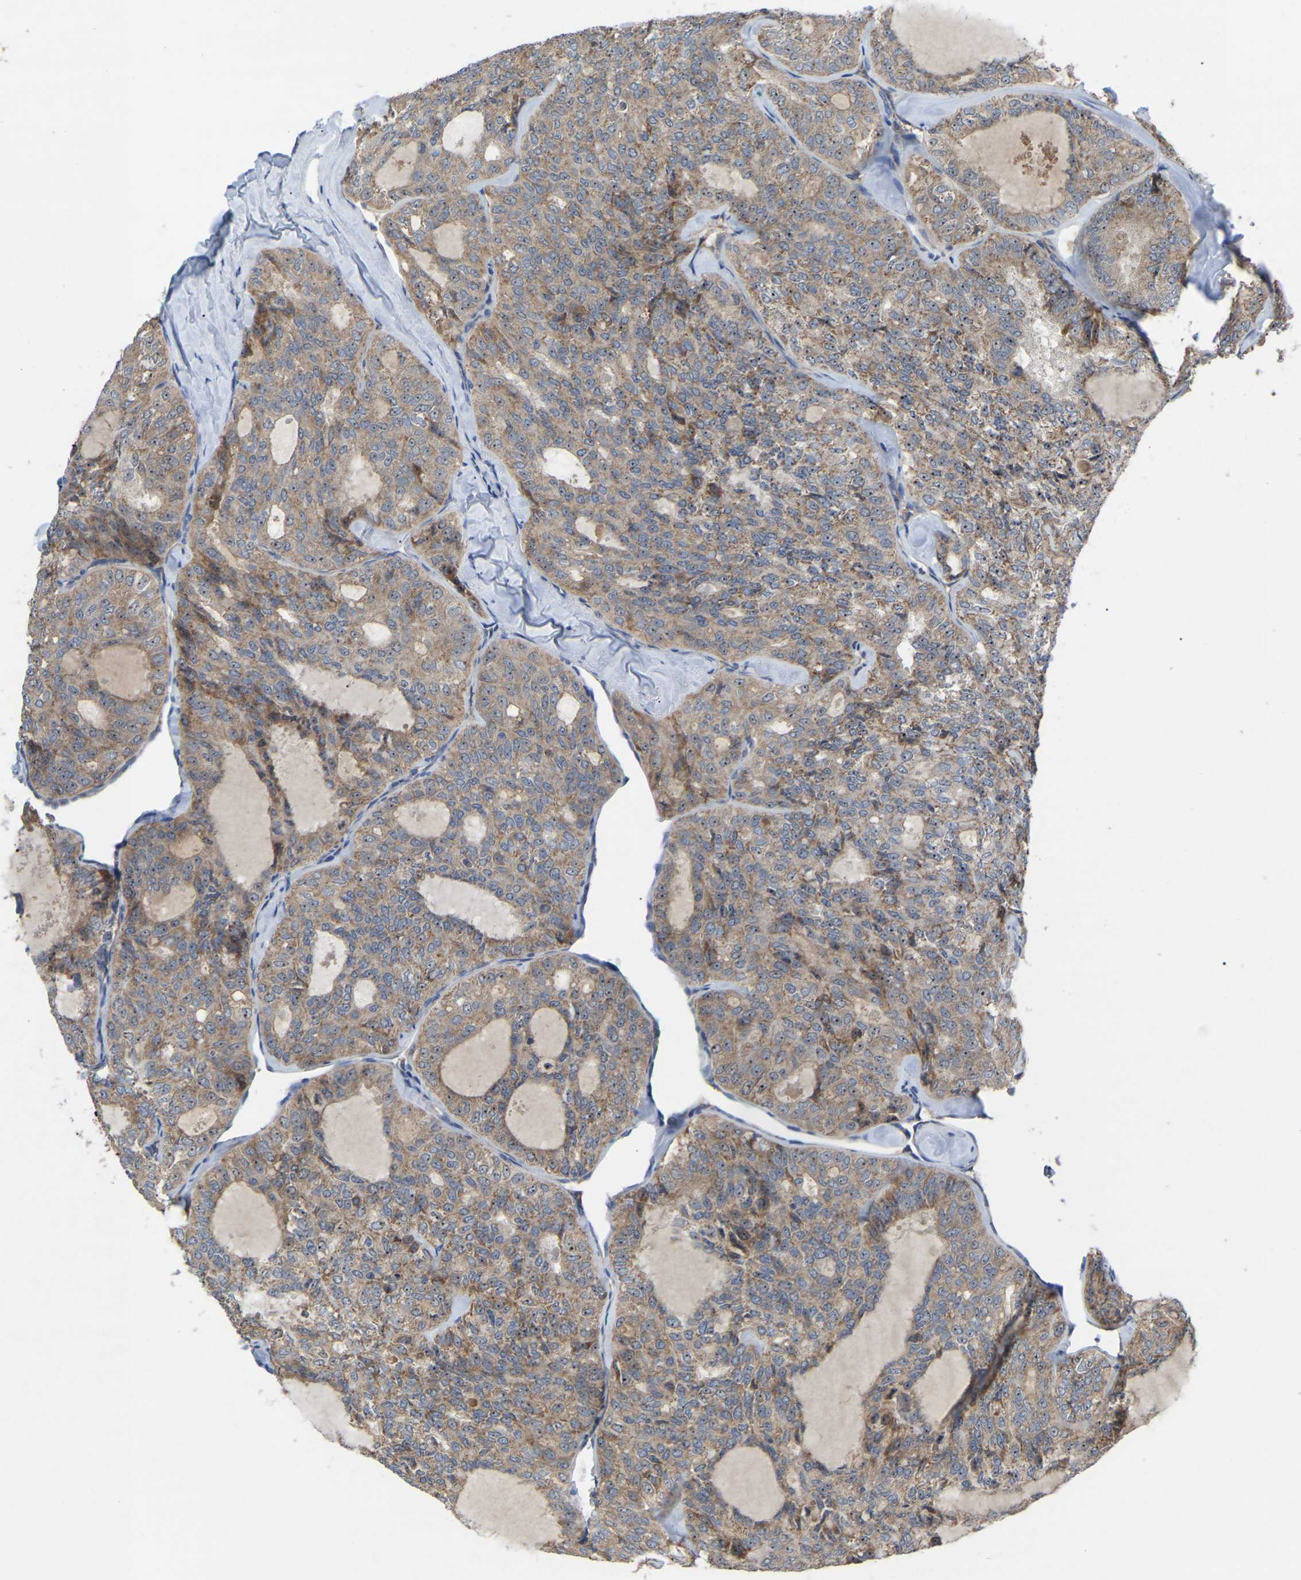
{"staining": {"intensity": "moderate", "quantity": ">75%", "location": "cytoplasmic/membranous"}, "tissue": "thyroid cancer", "cell_type": "Tumor cells", "image_type": "cancer", "snomed": [{"axis": "morphology", "description": "Follicular adenoma carcinoma, NOS"}, {"axis": "topography", "description": "Thyroid gland"}], "caption": "Immunohistochemistry photomicrograph of human follicular adenoma carcinoma (thyroid) stained for a protein (brown), which displays medium levels of moderate cytoplasmic/membranous positivity in approximately >75% of tumor cells.", "gene": "NOP53", "patient": {"sex": "male", "age": 75}}